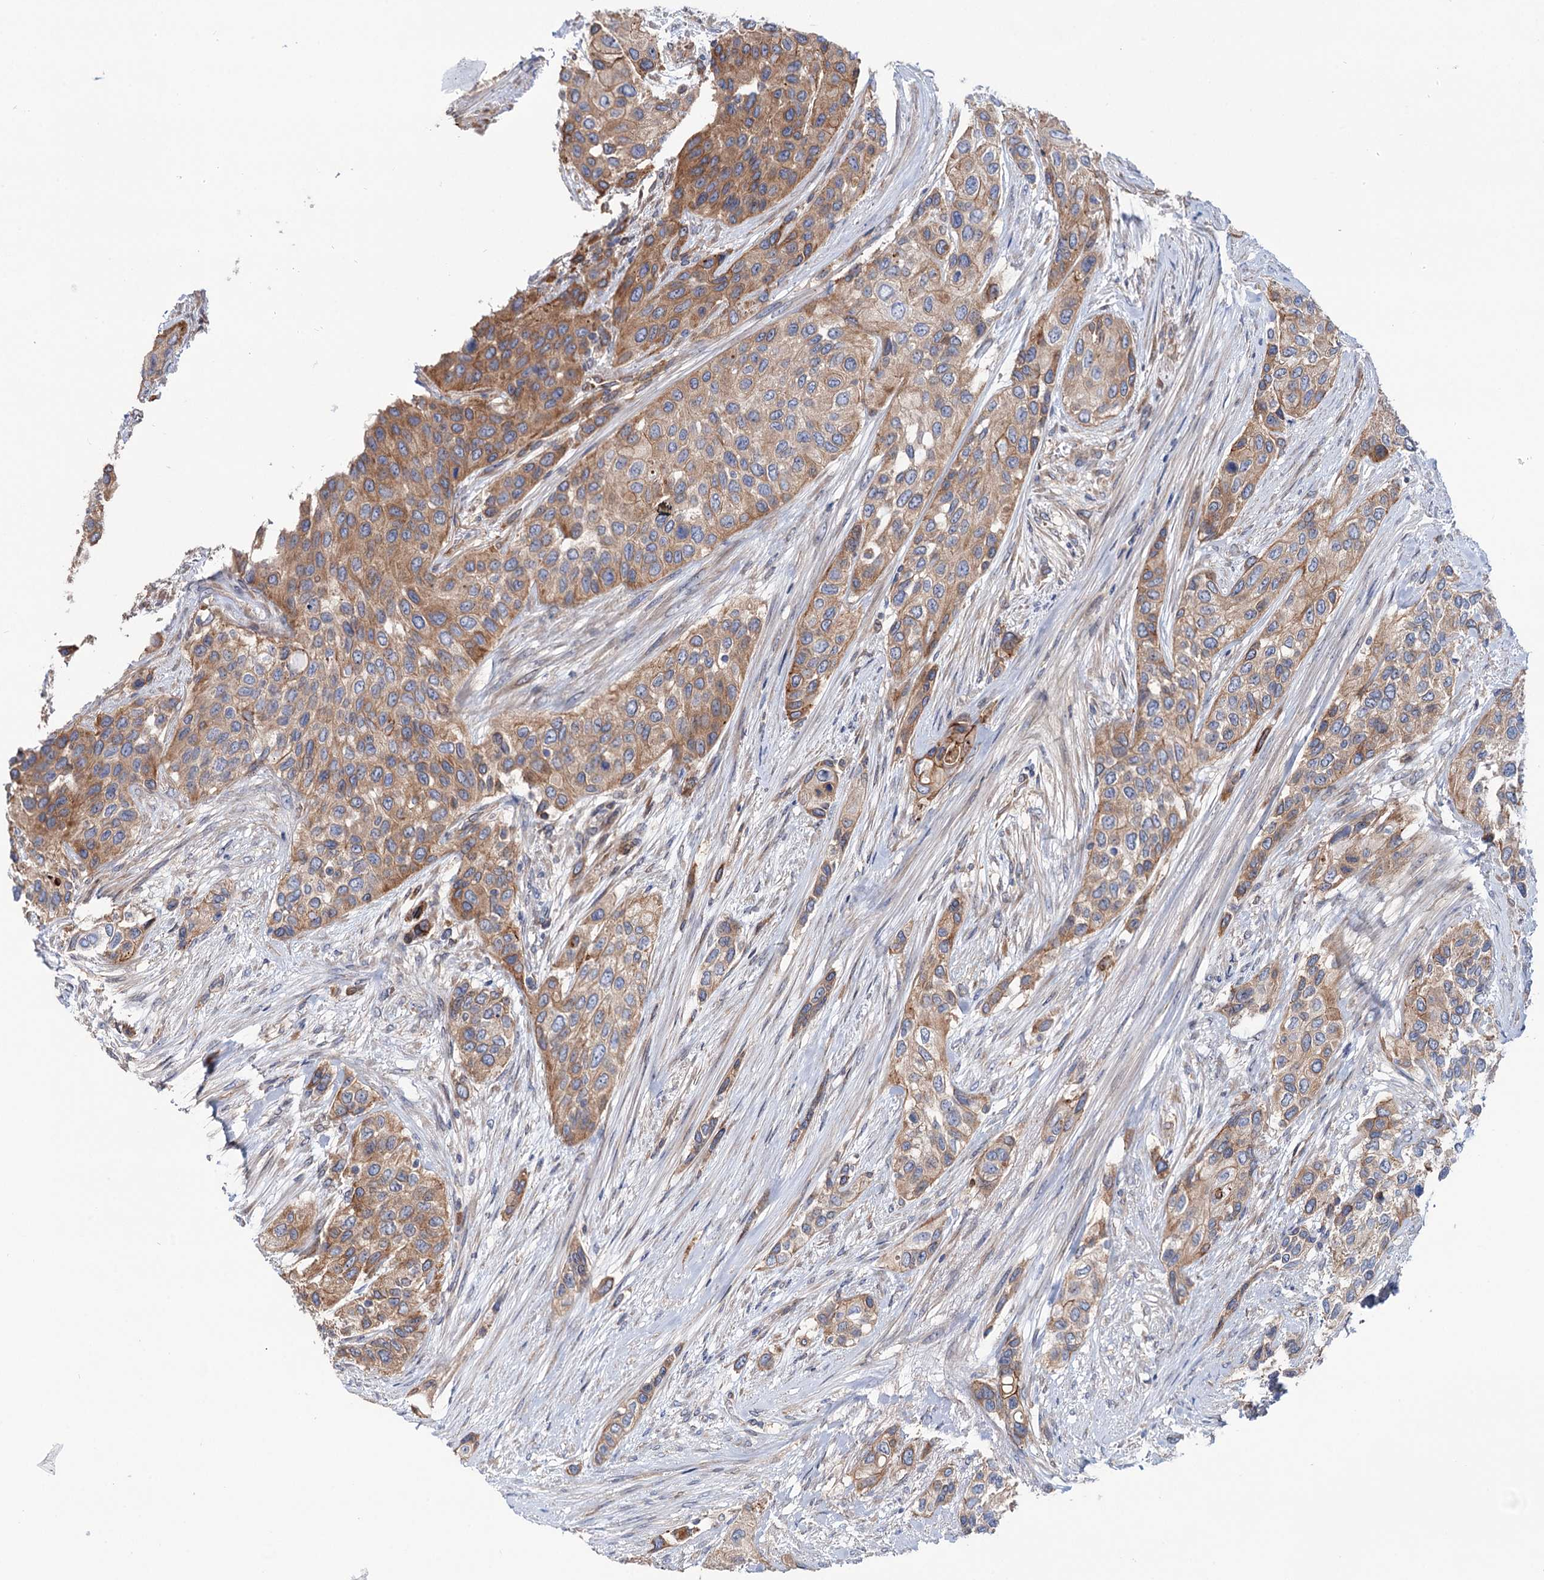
{"staining": {"intensity": "moderate", "quantity": ">75%", "location": "cytoplasmic/membranous"}, "tissue": "urothelial cancer", "cell_type": "Tumor cells", "image_type": "cancer", "snomed": [{"axis": "morphology", "description": "Normal tissue, NOS"}, {"axis": "morphology", "description": "Urothelial carcinoma, High grade"}, {"axis": "topography", "description": "Vascular tissue"}, {"axis": "topography", "description": "Urinary bladder"}], "caption": "A medium amount of moderate cytoplasmic/membranous expression is present in about >75% of tumor cells in urothelial cancer tissue.", "gene": "PTDSS2", "patient": {"sex": "female", "age": 56}}